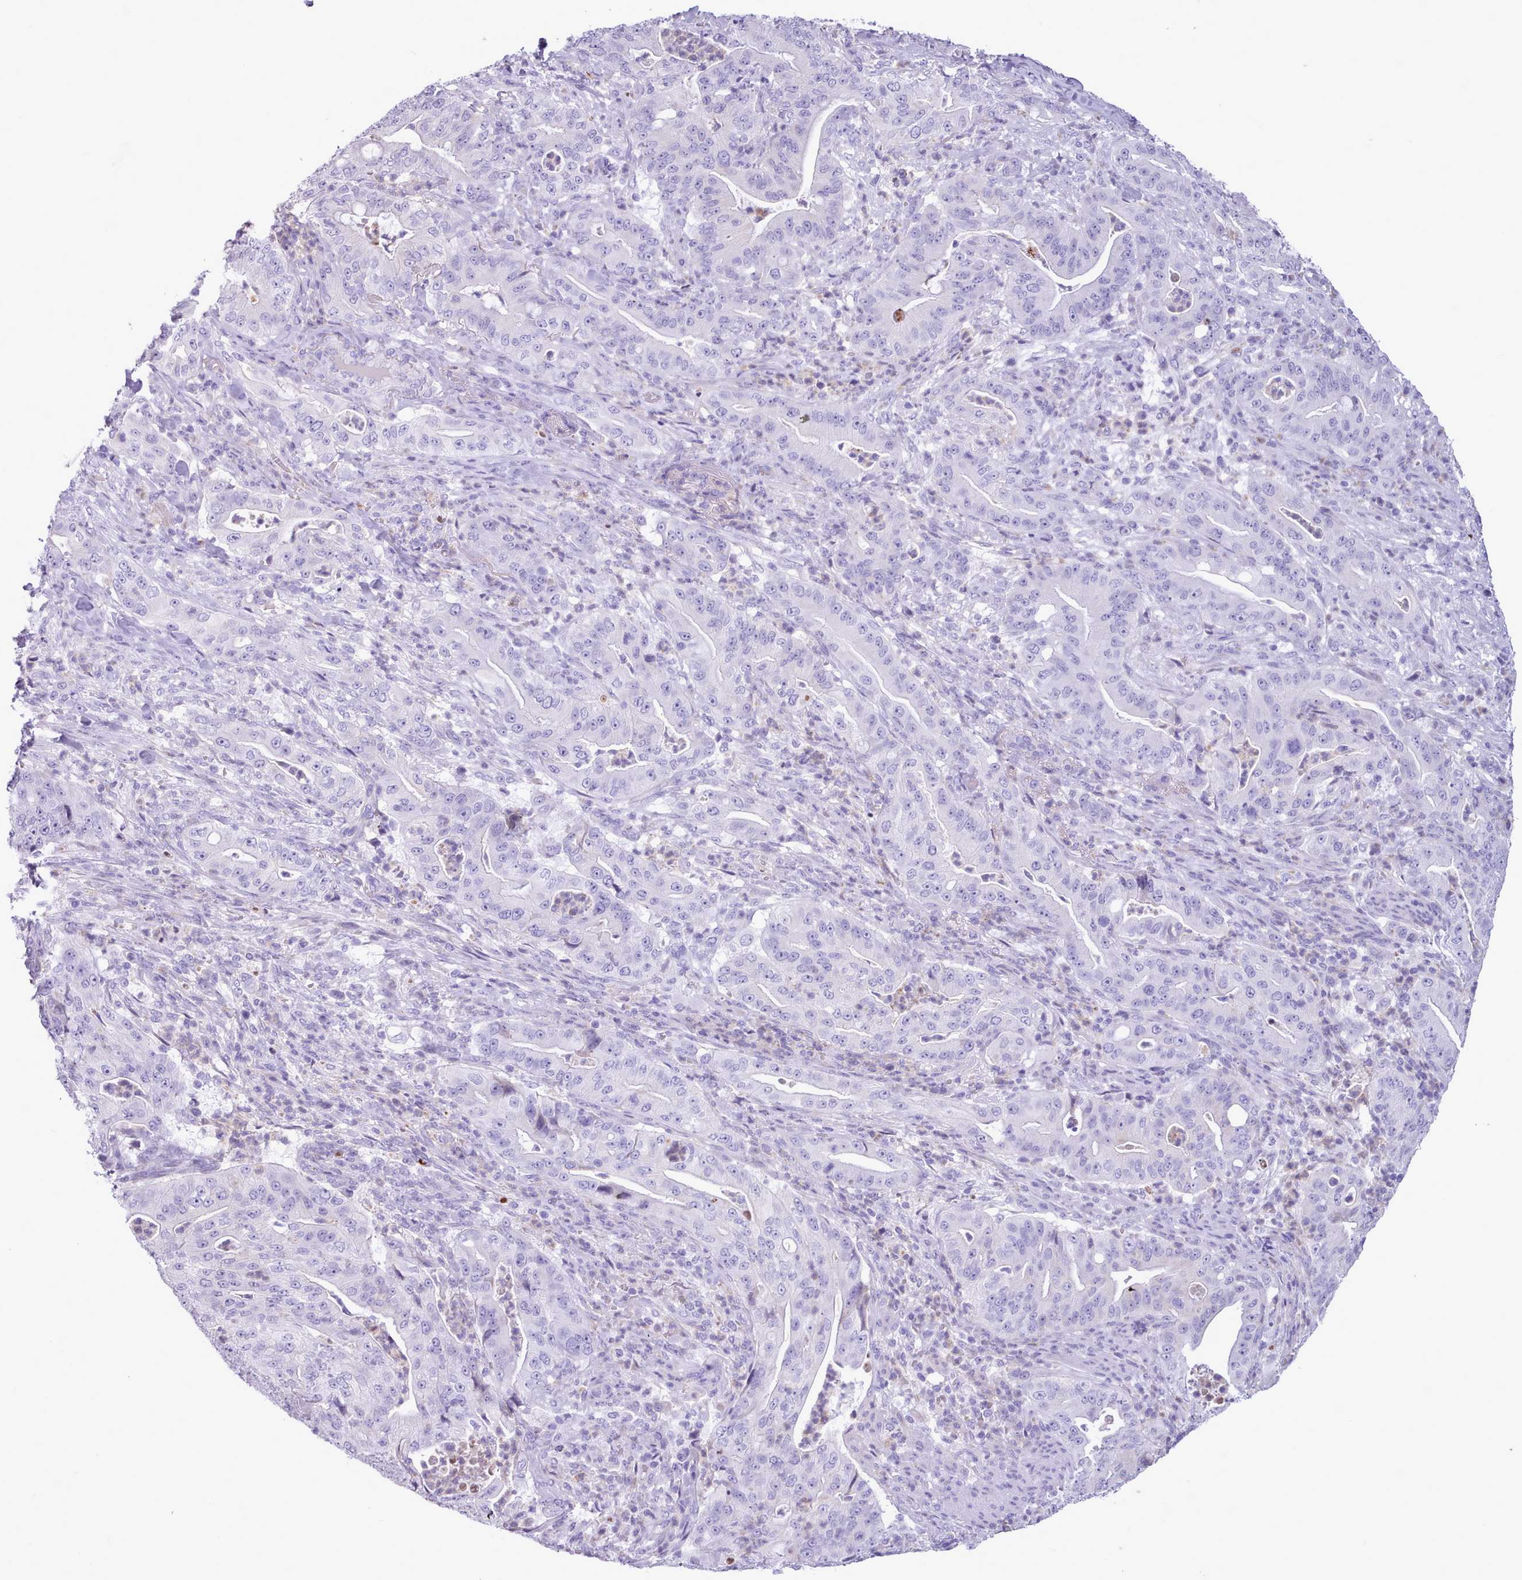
{"staining": {"intensity": "negative", "quantity": "none", "location": "none"}, "tissue": "pancreatic cancer", "cell_type": "Tumor cells", "image_type": "cancer", "snomed": [{"axis": "morphology", "description": "Adenocarcinoma, NOS"}, {"axis": "topography", "description": "Pancreas"}], "caption": "This is an IHC micrograph of human adenocarcinoma (pancreatic). There is no expression in tumor cells.", "gene": "CYP2A13", "patient": {"sex": "male", "age": 71}}